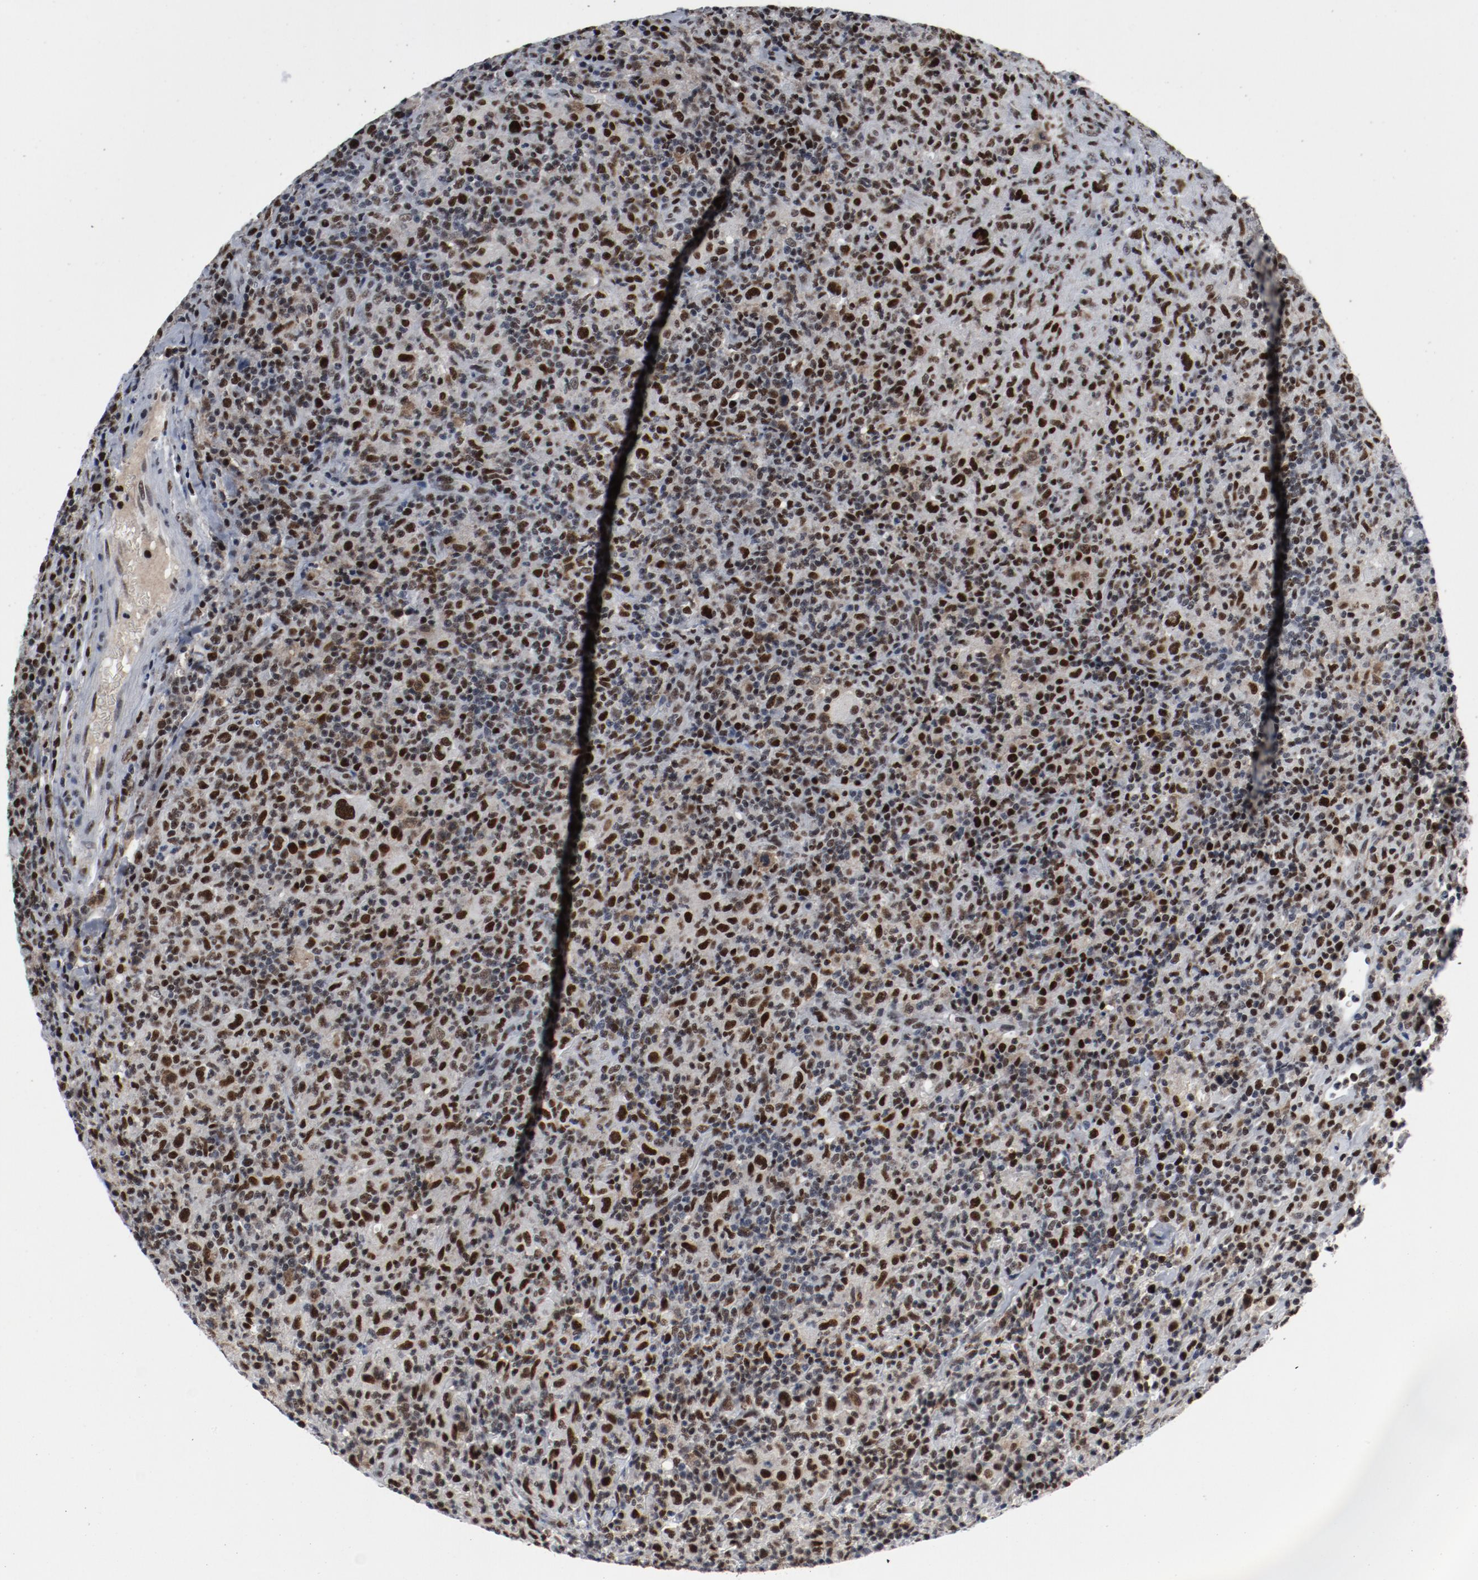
{"staining": {"intensity": "strong", "quantity": ">75%", "location": "nuclear"}, "tissue": "lymphoma", "cell_type": "Tumor cells", "image_type": "cancer", "snomed": [{"axis": "morphology", "description": "Hodgkin's disease, NOS"}, {"axis": "topography", "description": "Lymph node"}], "caption": "Brown immunohistochemical staining in human Hodgkin's disease shows strong nuclear positivity in approximately >75% of tumor cells. The staining was performed using DAB to visualize the protein expression in brown, while the nuclei were stained in blue with hematoxylin (Magnification: 20x).", "gene": "JMJD6", "patient": {"sex": "male", "age": 65}}